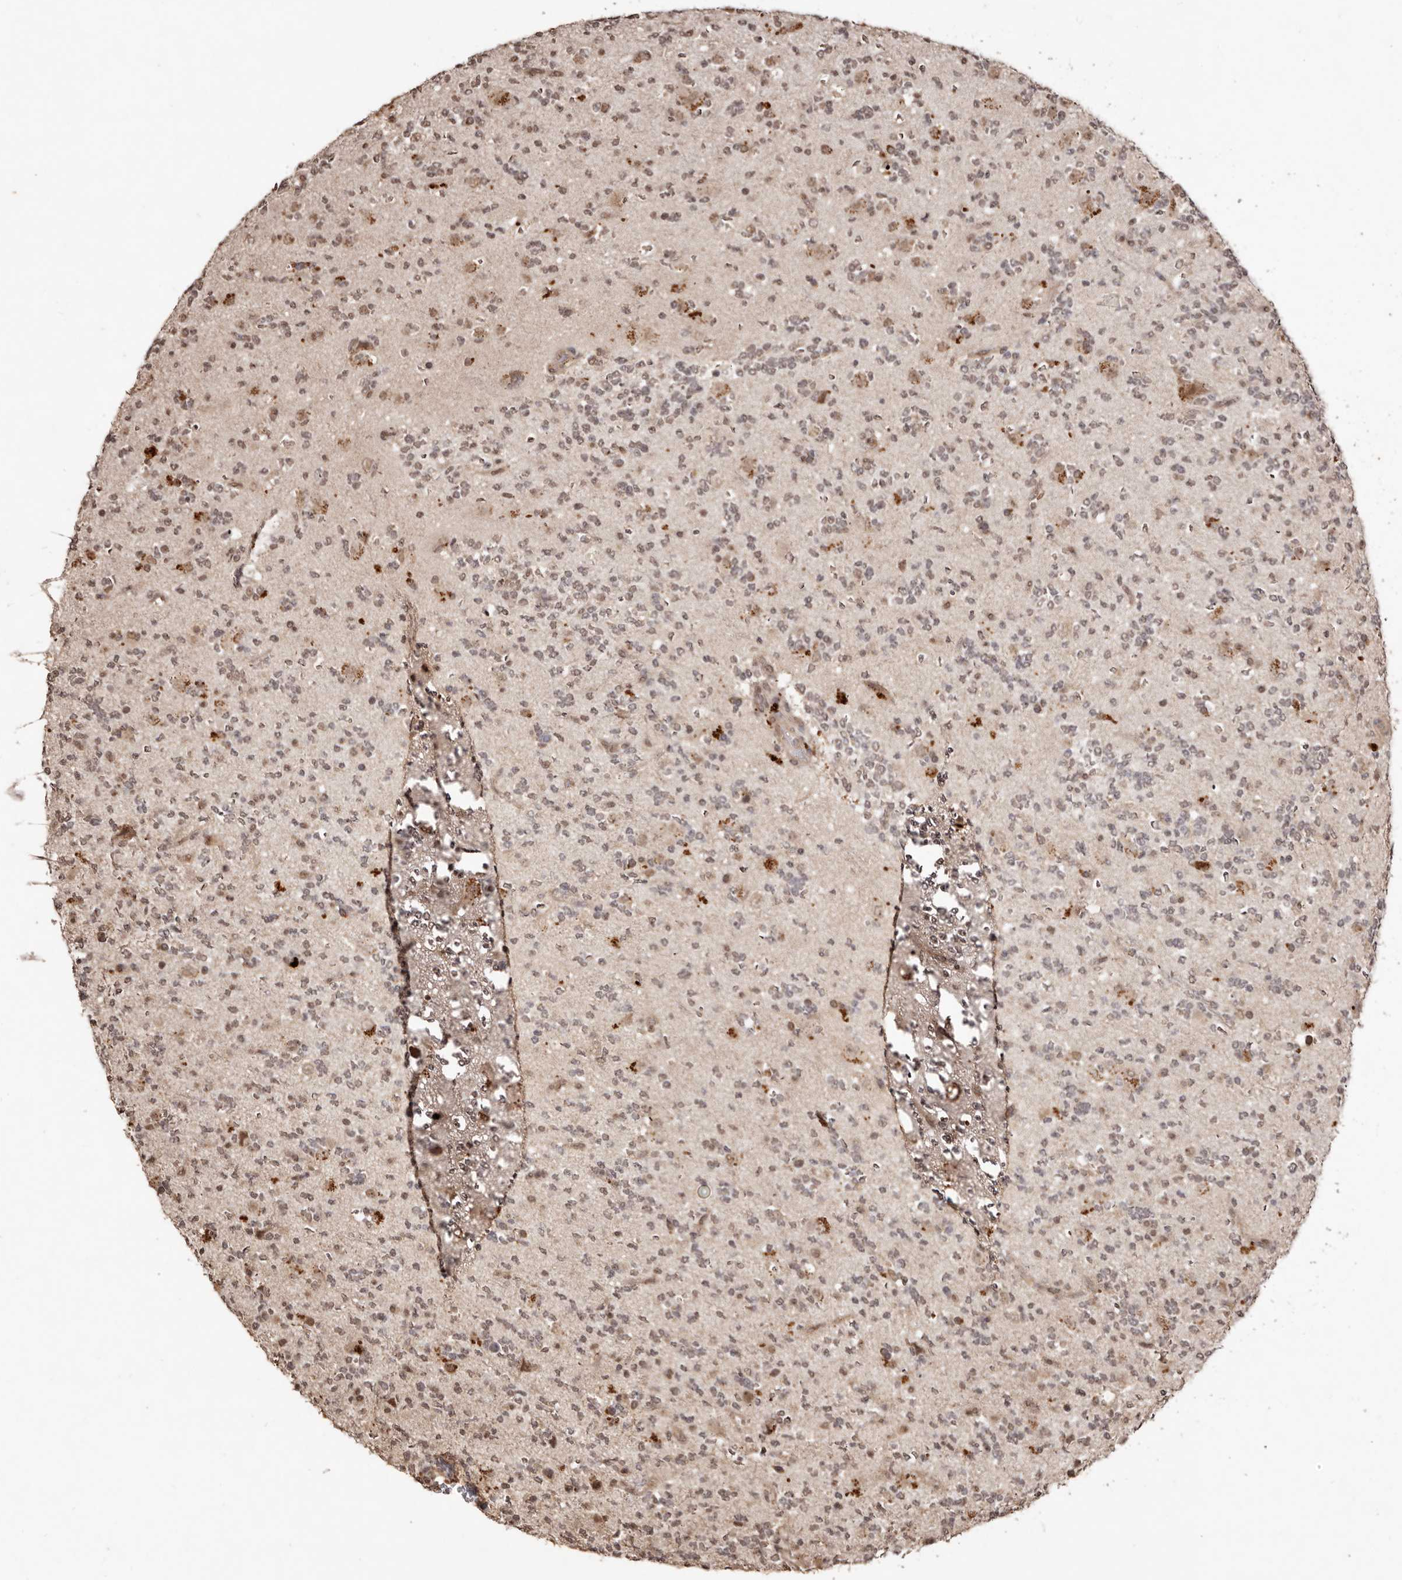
{"staining": {"intensity": "moderate", "quantity": "25%-75%", "location": "cytoplasmic/membranous,nuclear"}, "tissue": "glioma", "cell_type": "Tumor cells", "image_type": "cancer", "snomed": [{"axis": "morphology", "description": "Glioma, malignant, High grade"}, {"axis": "topography", "description": "Brain"}], "caption": "Brown immunohistochemical staining in glioma shows moderate cytoplasmic/membranous and nuclear staining in about 25%-75% of tumor cells.", "gene": "NOTCH1", "patient": {"sex": "female", "age": 62}}